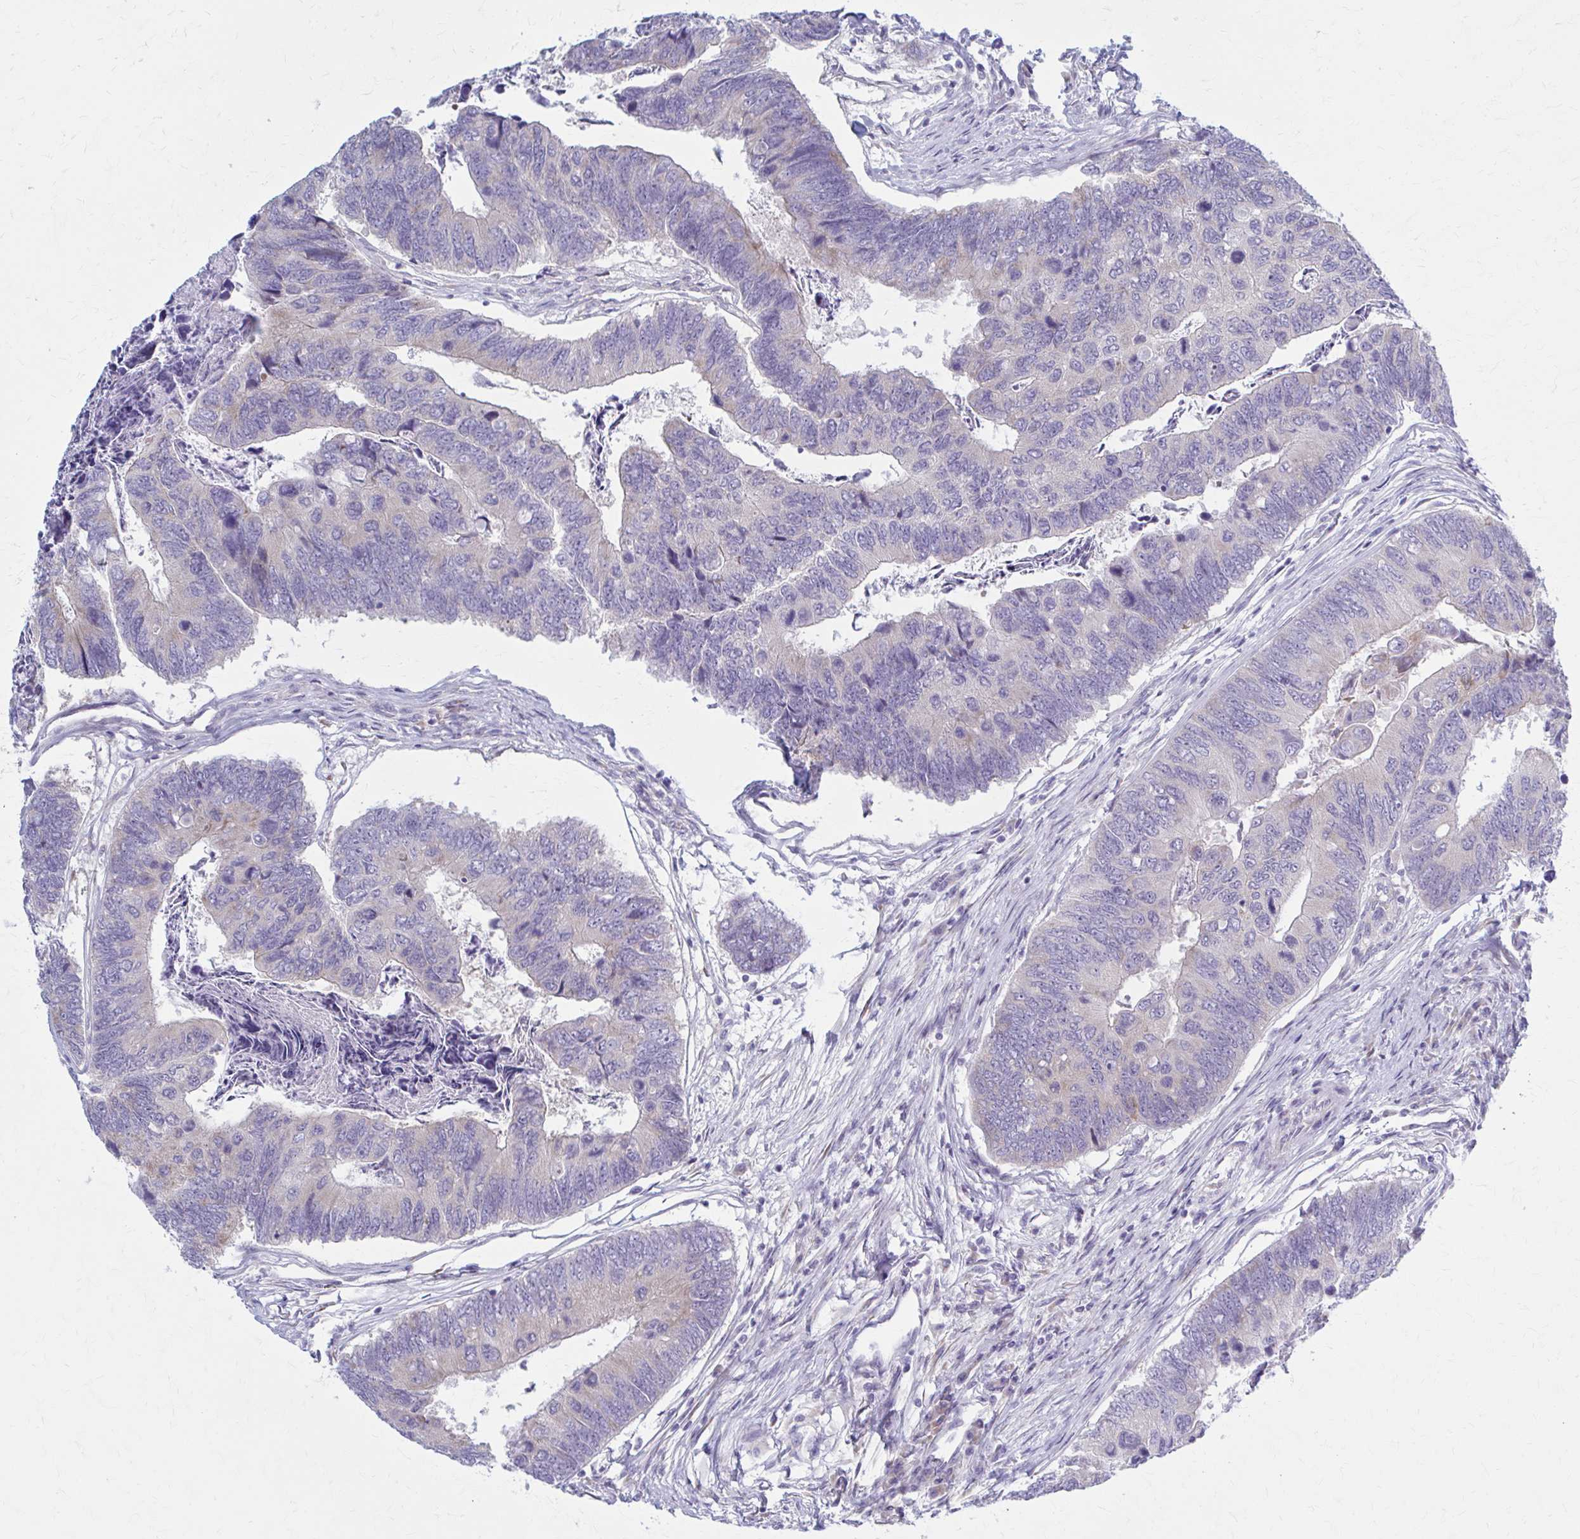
{"staining": {"intensity": "negative", "quantity": "none", "location": "none"}, "tissue": "colorectal cancer", "cell_type": "Tumor cells", "image_type": "cancer", "snomed": [{"axis": "morphology", "description": "Adenocarcinoma, NOS"}, {"axis": "topography", "description": "Colon"}], "caption": "This is an IHC histopathology image of human adenocarcinoma (colorectal). There is no expression in tumor cells.", "gene": "PRKRA", "patient": {"sex": "female", "age": 67}}